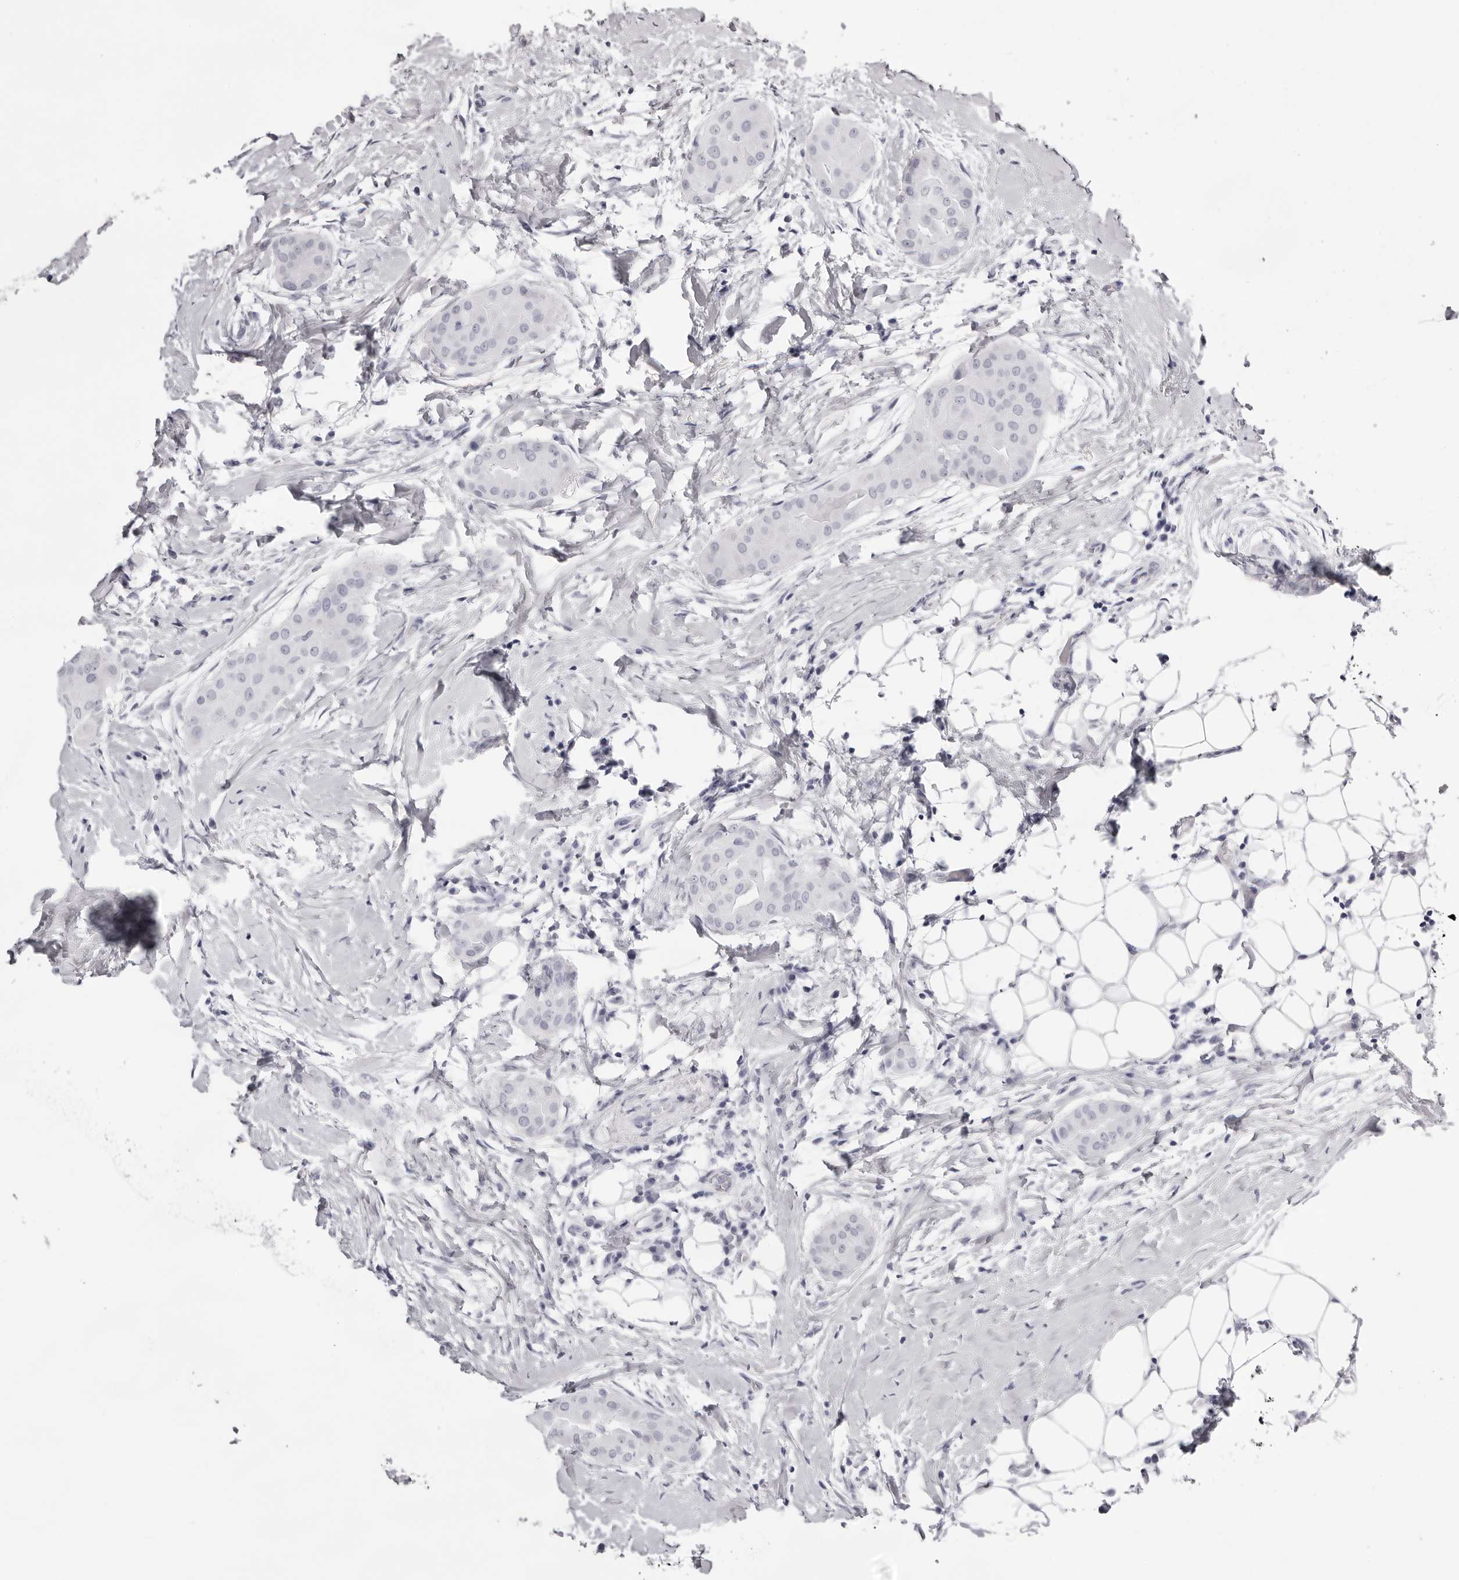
{"staining": {"intensity": "negative", "quantity": "none", "location": "none"}, "tissue": "thyroid cancer", "cell_type": "Tumor cells", "image_type": "cancer", "snomed": [{"axis": "morphology", "description": "Papillary adenocarcinoma, NOS"}, {"axis": "topography", "description": "Thyroid gland"}], "caption": "Immunohistochemistry photomicrograph of neoplastic tissue: thyroid papillary adenocarcinoma stained with DAB displays no significant protein positivity in tumor cells. The staining was performed using DAB to visualize the protein expression in brown, while the nuclei were stained in blue with hematoxylin (Magnification: 20x).", "gene": "TMOD4", "patient": {"sex": "male", "age": 33}}